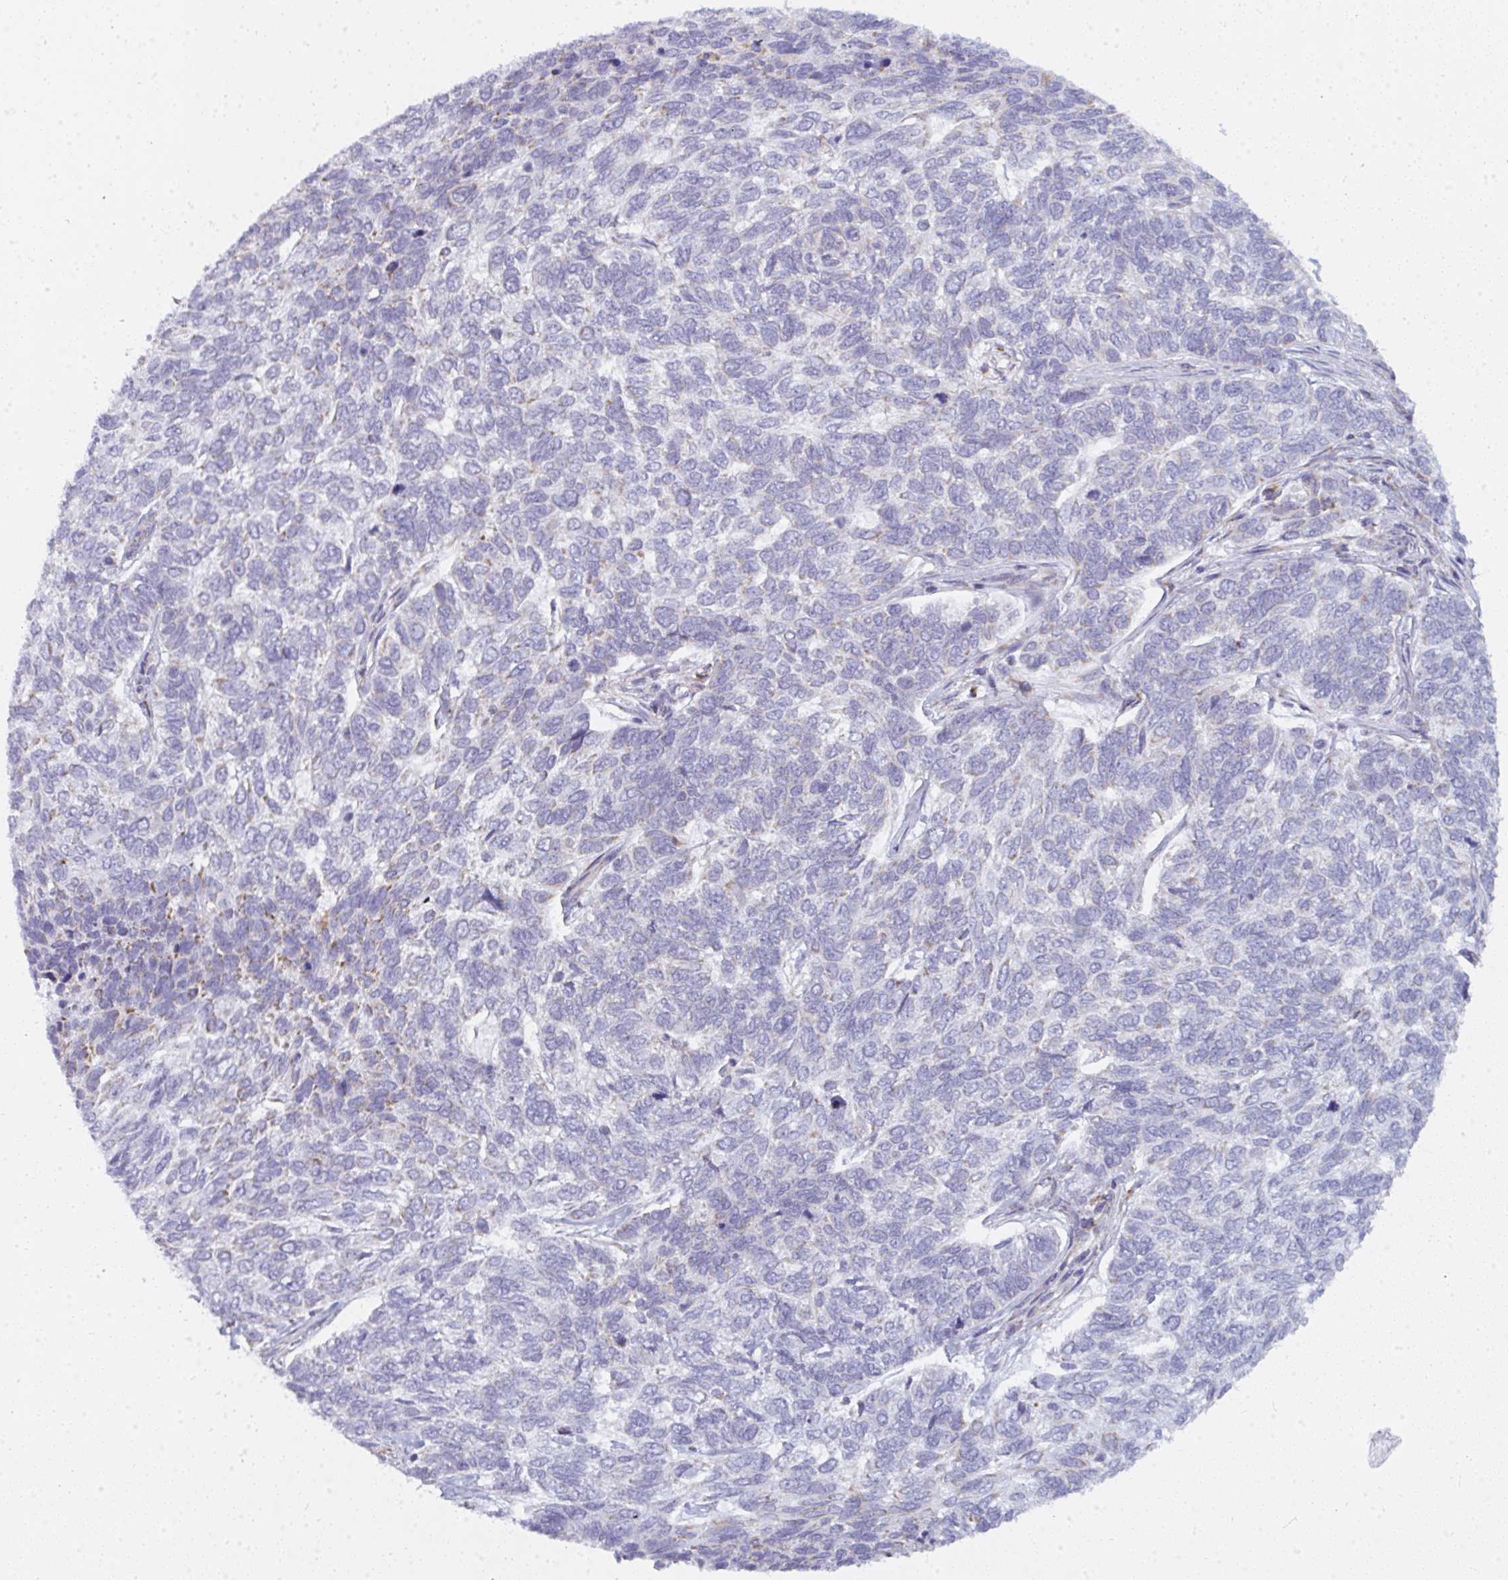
{"staining": {"intensity": "negative", "quantity": "none", "location": "none"}, "tissue": "skin cancer", "cell_type": "Tumor cells", "image_type": "cancer", "snomed": [{"axis": "morphology", "description": "Basal cell carcinoma"}, {"axis": "topography", "description": "Skin"}], "caption": "Immunohistochemistry (IHC) image of human skin cancer (basal cell carcinoma) stained for a protein (brown), which shows no staining in tumor cells.", "gene": "ATG9A", "patient": {"sex": "female", "age": 65}}